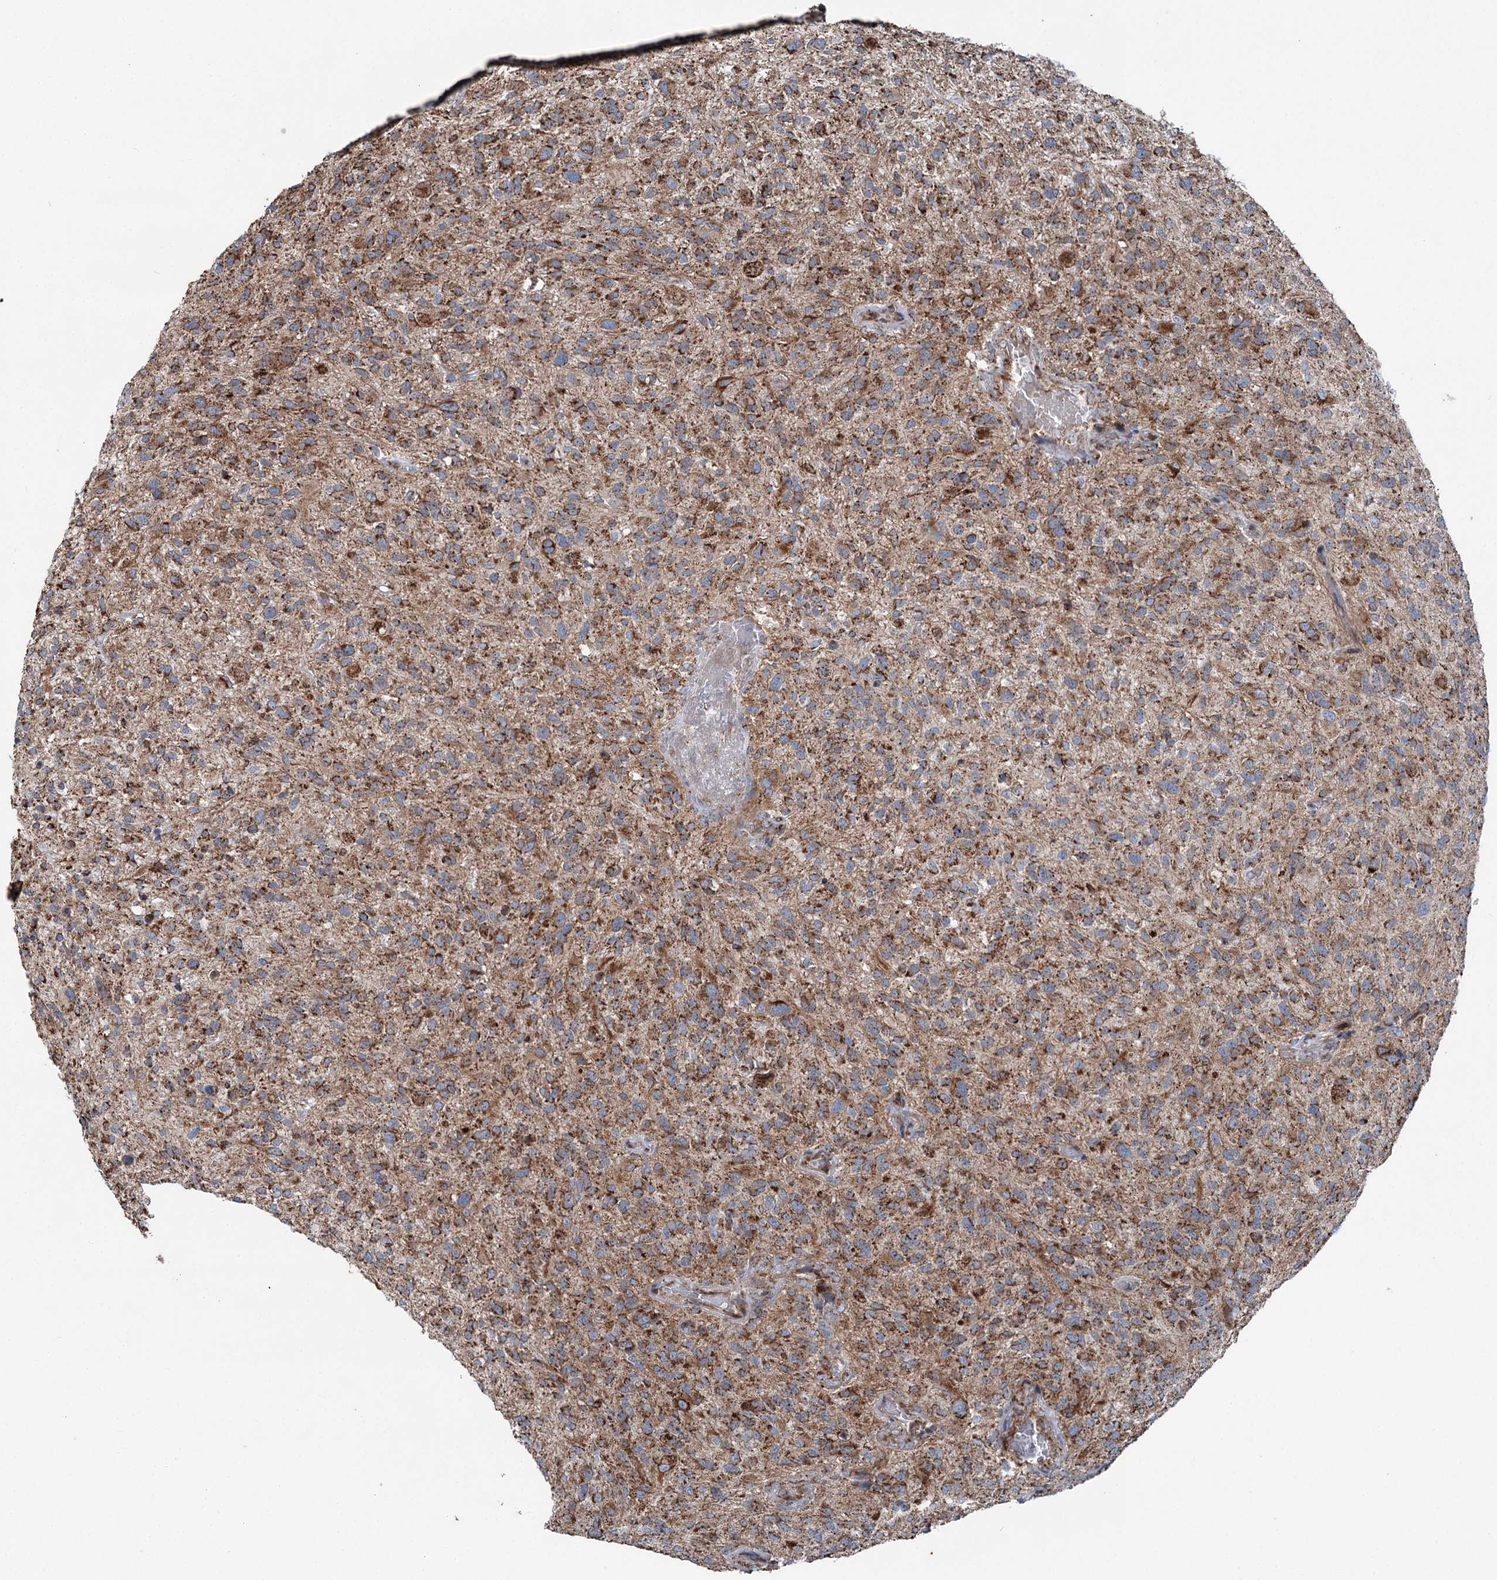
{"staining": {"intensity": "strong", "quantity": "25%-75%", "location": "cytoplasmic/membranous"}, "tissue": "glioma", "cell_type": "Tumor cells", "image_type": "cancer", "snomed": [{"axis": "morphology", "description": "Glioma, malignant, High grade"}, {"axis": "topography", "description": "Brain"}], "caption": "Human glioma stained for a protein (brown) demonstrates strong cytoplasmic/membranous positive staining in approximately 25%-75% of tumor cells.", "gene": "UCN3", "patient": {"sex": "male", "age": 47}}